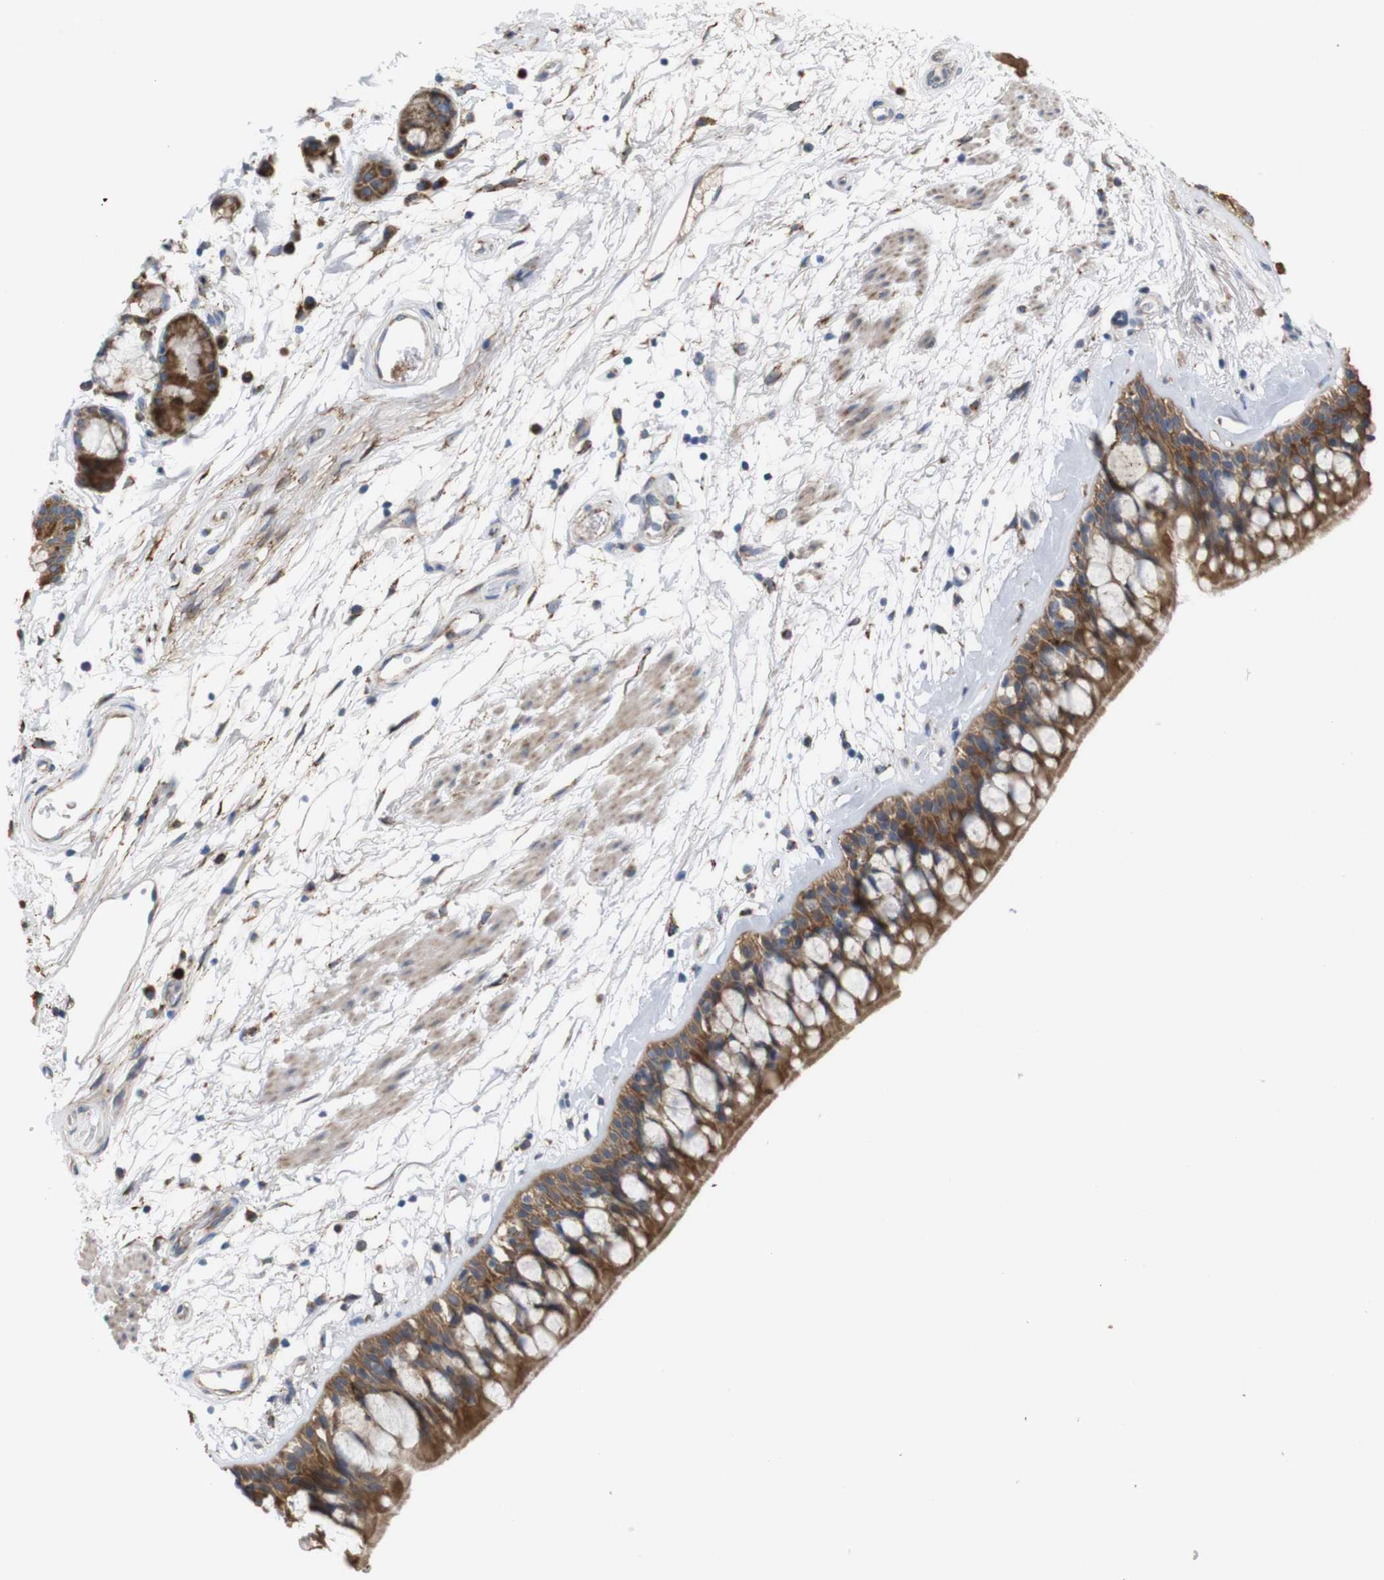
{"staining": {"intensity": "moderate", "quantity": ">75%", "location": "cytoplasmic/membranous"}, "tissue": "bronchus", "cell_type": "Respiratory epithelial cells", "image_type": "normal", "snomed": [{"axis": "morphology", "description": "Normal tissue, NOS"}, {"axis": "morphology", "description": "Adenocarcinoma, NOS"}, {"axis": "topography", "description": "Bronchus"}, {"axis": "topography", "description": "Lung"}], "caption": "The photomicrograph displays immunohistochemical staining of benign bronchus. There is moderate cytoplasmic/membranous positivity is appreciated in about >75% of respiratory epithelial cells.", "gene": "PTPRR", "patient": {"sex": "female", "age": 54}}